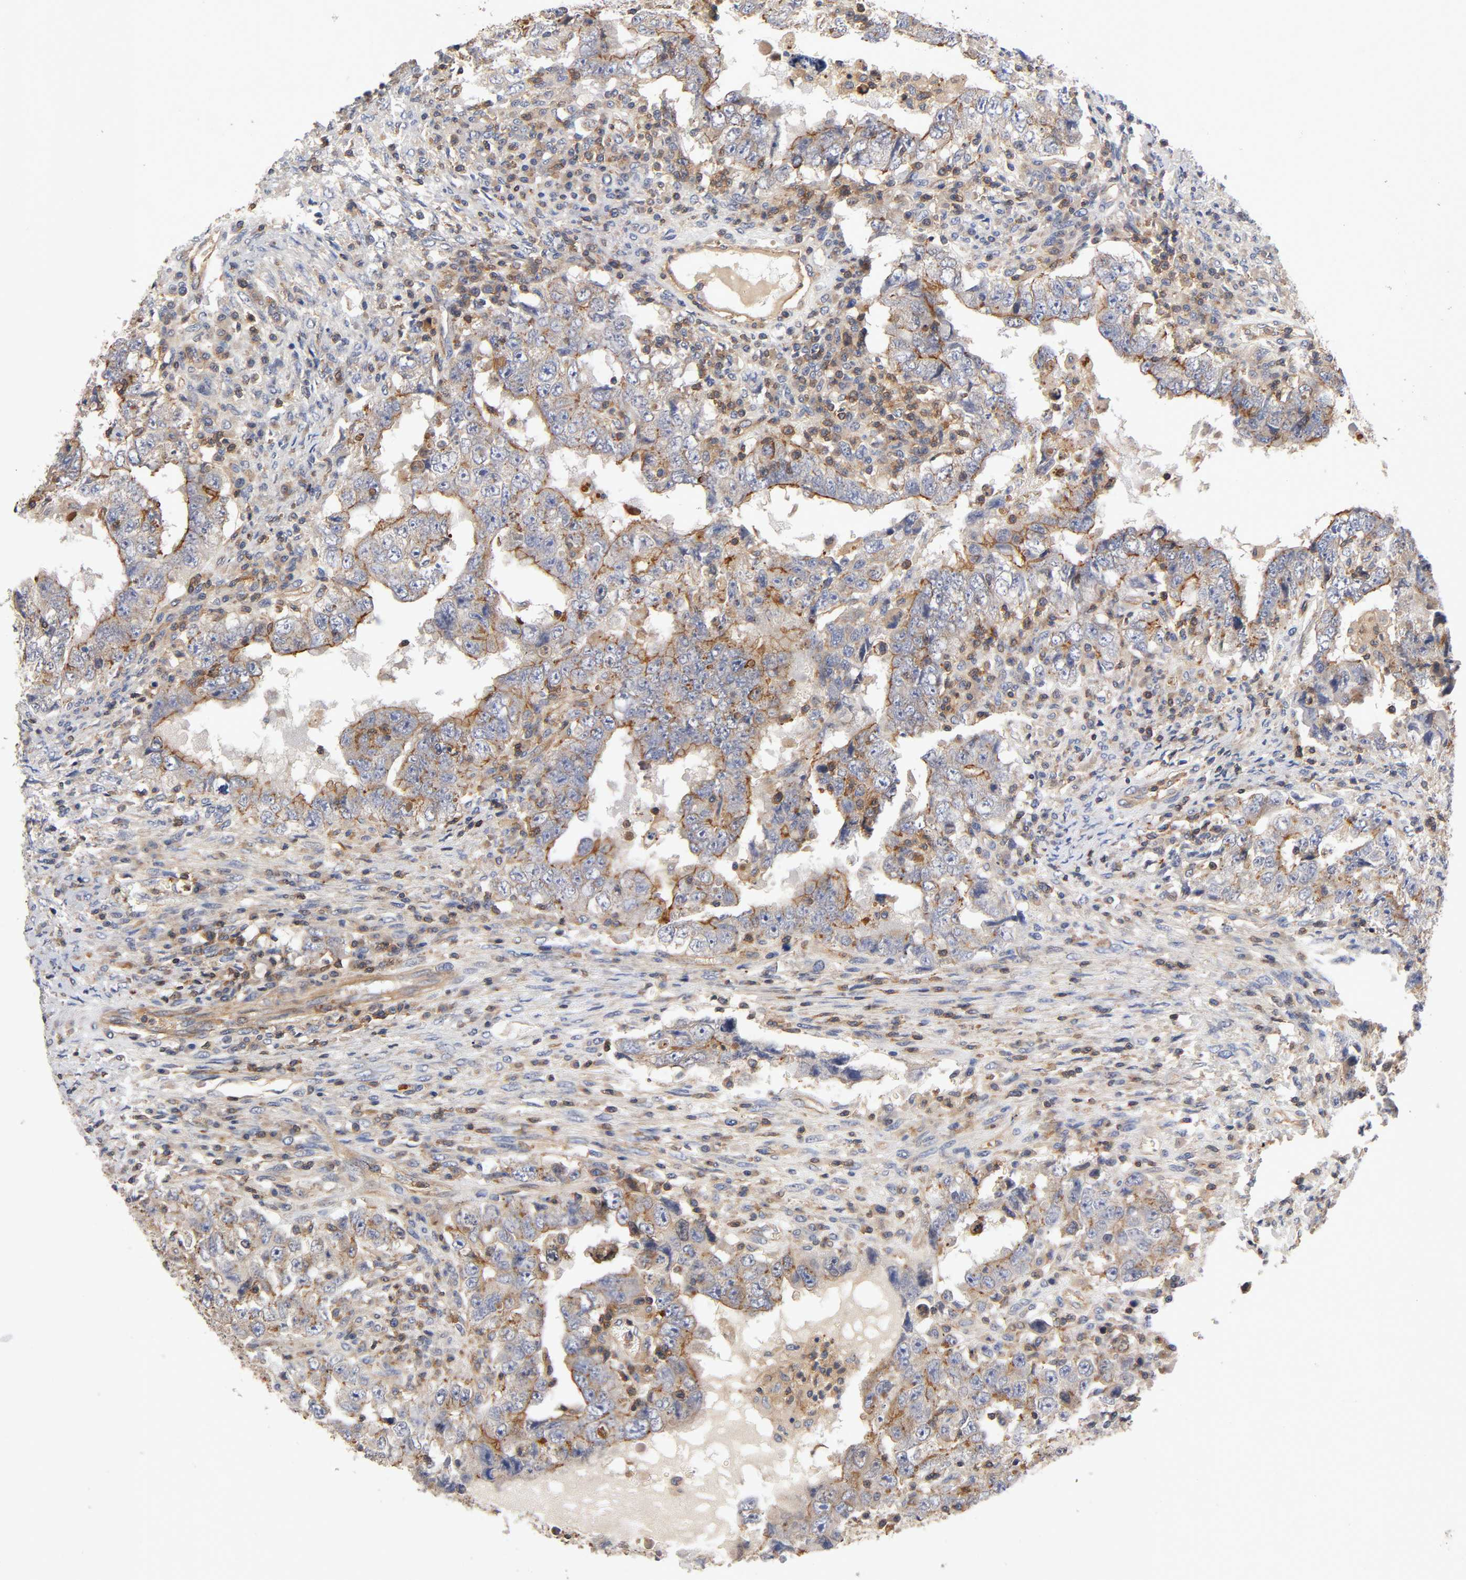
{"staining": {"intensity": "moderate", "quantity": "25%-75%", "location": "cytoplasmic/membranous"}, "tissue": "testis cancer", "cell_type": "Tumor cells", "image_type": "cancer", "snomed": [{"axis": "morphology", "description": "Carcinoma, Embryonal, NOS"}, {"axis": "topography", "description": "Testis"}], "caption": "High-power microscopy captured an IHC photomicrograph of testis embryonal carcinoma, revealing moderate cytoplasmic/membranous staining in about 25%-75% of tumor cells. (DAB IHC, brown staining for protein, blue staining for nuclei).", "gene": "LAMTOR2", "patient": {"sex": "male", "age": 26}}